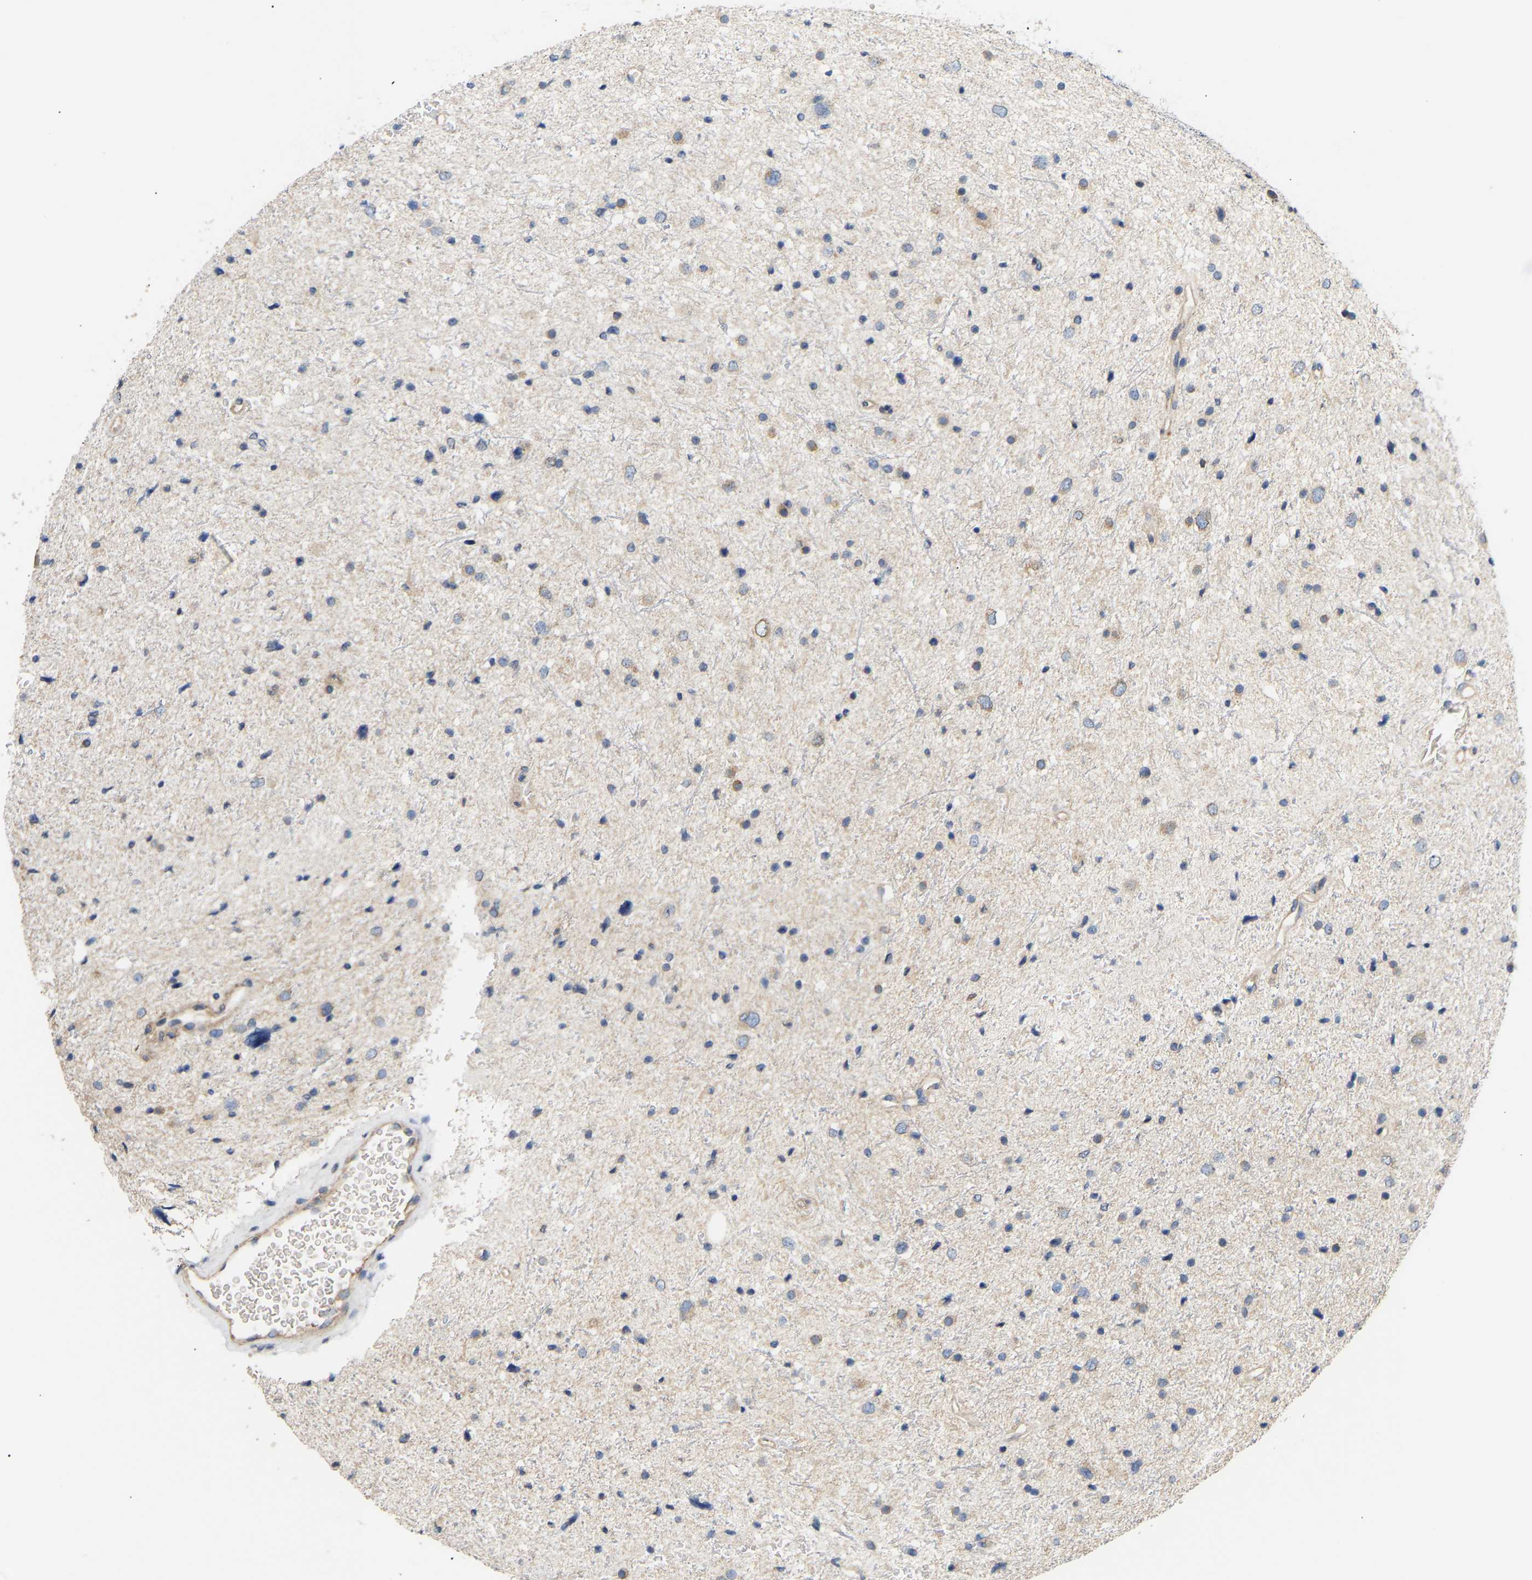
{"staining": {"intensity": "weak", "quantity": "25%-75%", "location": "cytoplasmic/membranous"}, "tissue": "glioma", "cell_type": "Tumor cells", "image_type": "cancer", "snomed": [{"axis": "morphology", "description": "Glioma, malignant, Low grade"}, {"axis": "topography", "description": "Brain"}], "caption": "Immunohistochemistry (IHC) photomicrograph of human malignant glioma (low-grade) stained for a protein (brown), which demonstrates low levels of weak cytoplasmic/membranous positivity in about 25%-75% of tumor cells.", "gene": "AIMP2", "patient": {"sex": "female", "age": 37}}